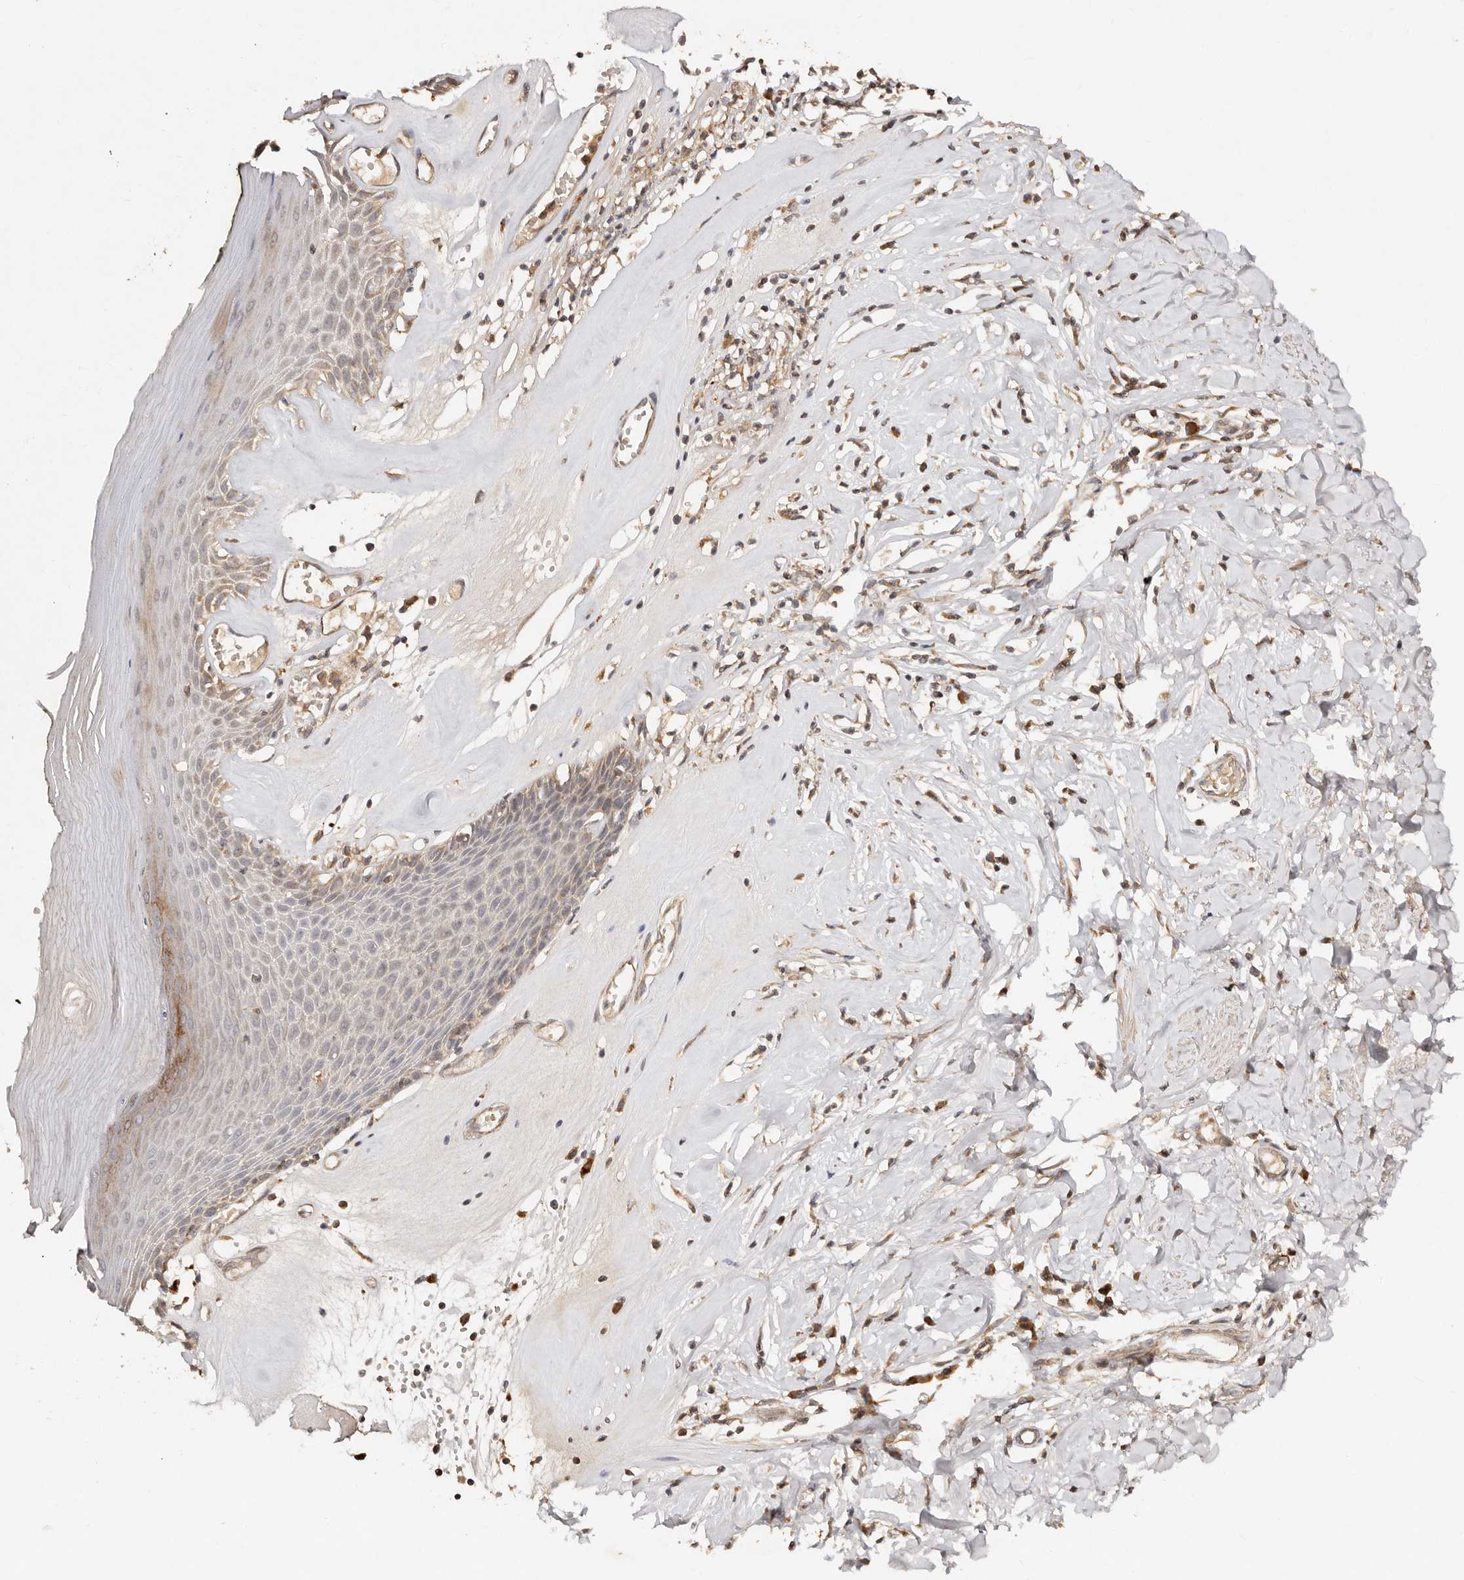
{"staining": {"intensity": "moderate", "quantity": ">75%", "location": "cytoplasmic/membranous"}, "tissue": "skin", "cell_type": "Epidermal cells", "image_type": "normal", "snomed": [{"axis": "morphology", "description": "Normal tissue, NOS"}, {"axis": "morphology", "description": "Inflammation, NOS"}, {"axis": "topography", "description": "Vulva"}], "caption": "DAB immunohistochemical staining of normal skin exhibits moderate cytoplasmic/membranous protein positivity in about >75% of epidermal cells.", "gene": "DENND11", "patient": {"sex": "female", "age": 84}}